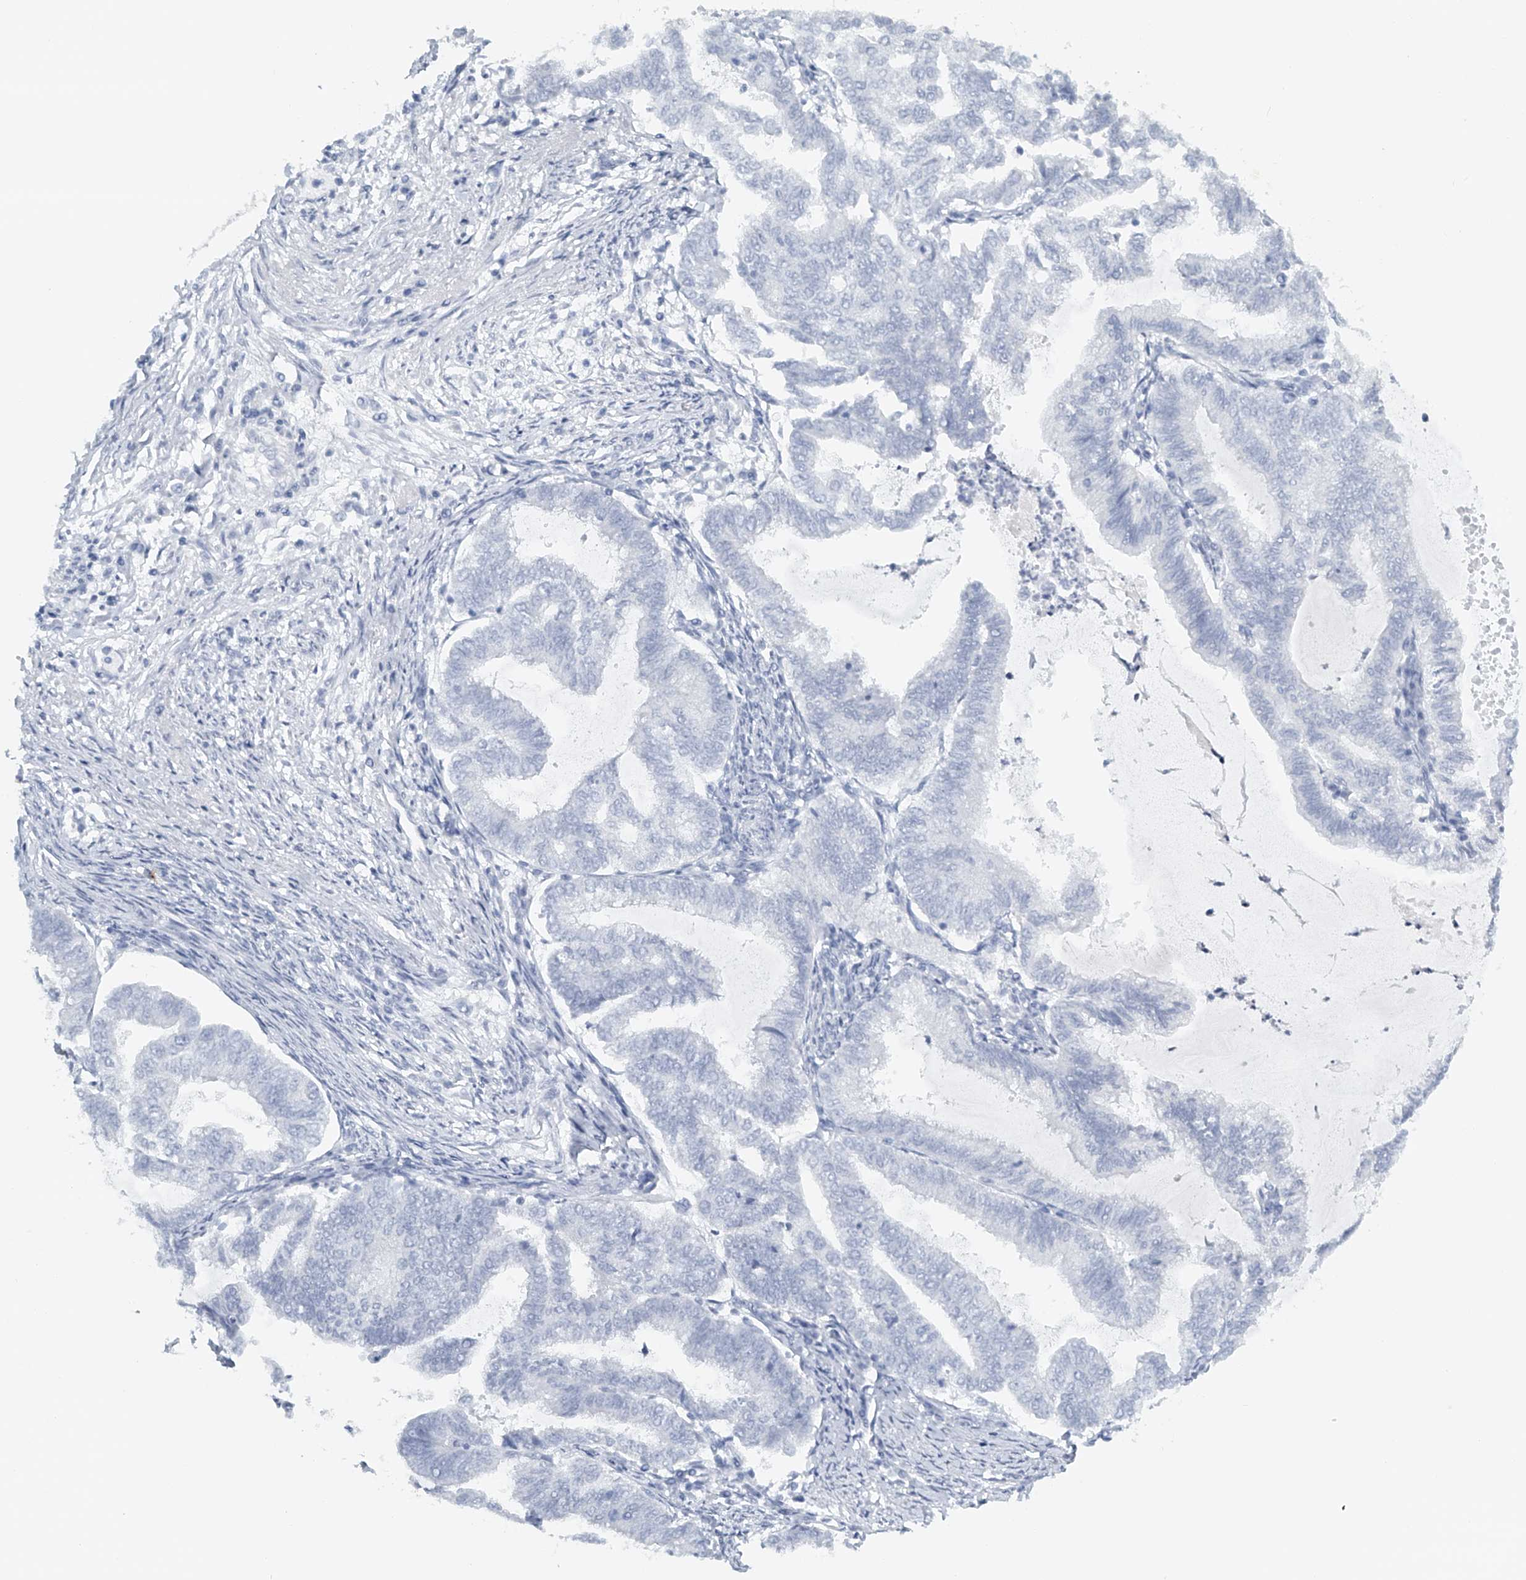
{"staining": {"intensity": "negative", "quantity": "none", "location": "none"}, "tissue": "endometrial cancer", "cell_type": "Tumor cells", "image_type": "cancer", "snomed": [{"axis": "morphology", "description": "Adenocarcinoma, NOS"}, {"axis": "topography", "description": "Endometrium"}], "caption": "An immunohistochemistry (IHC) photomicrograph of endometrial adenocarcinoma is shown. There is no staining in tumor cells of endometrial adenocarcinoma. The staining is performed using DAB brown chromogen with nuclei counter-stained in using hematoxylin.", "gene": "FAT2", "patient": {"sex": "female", "age": 79}}